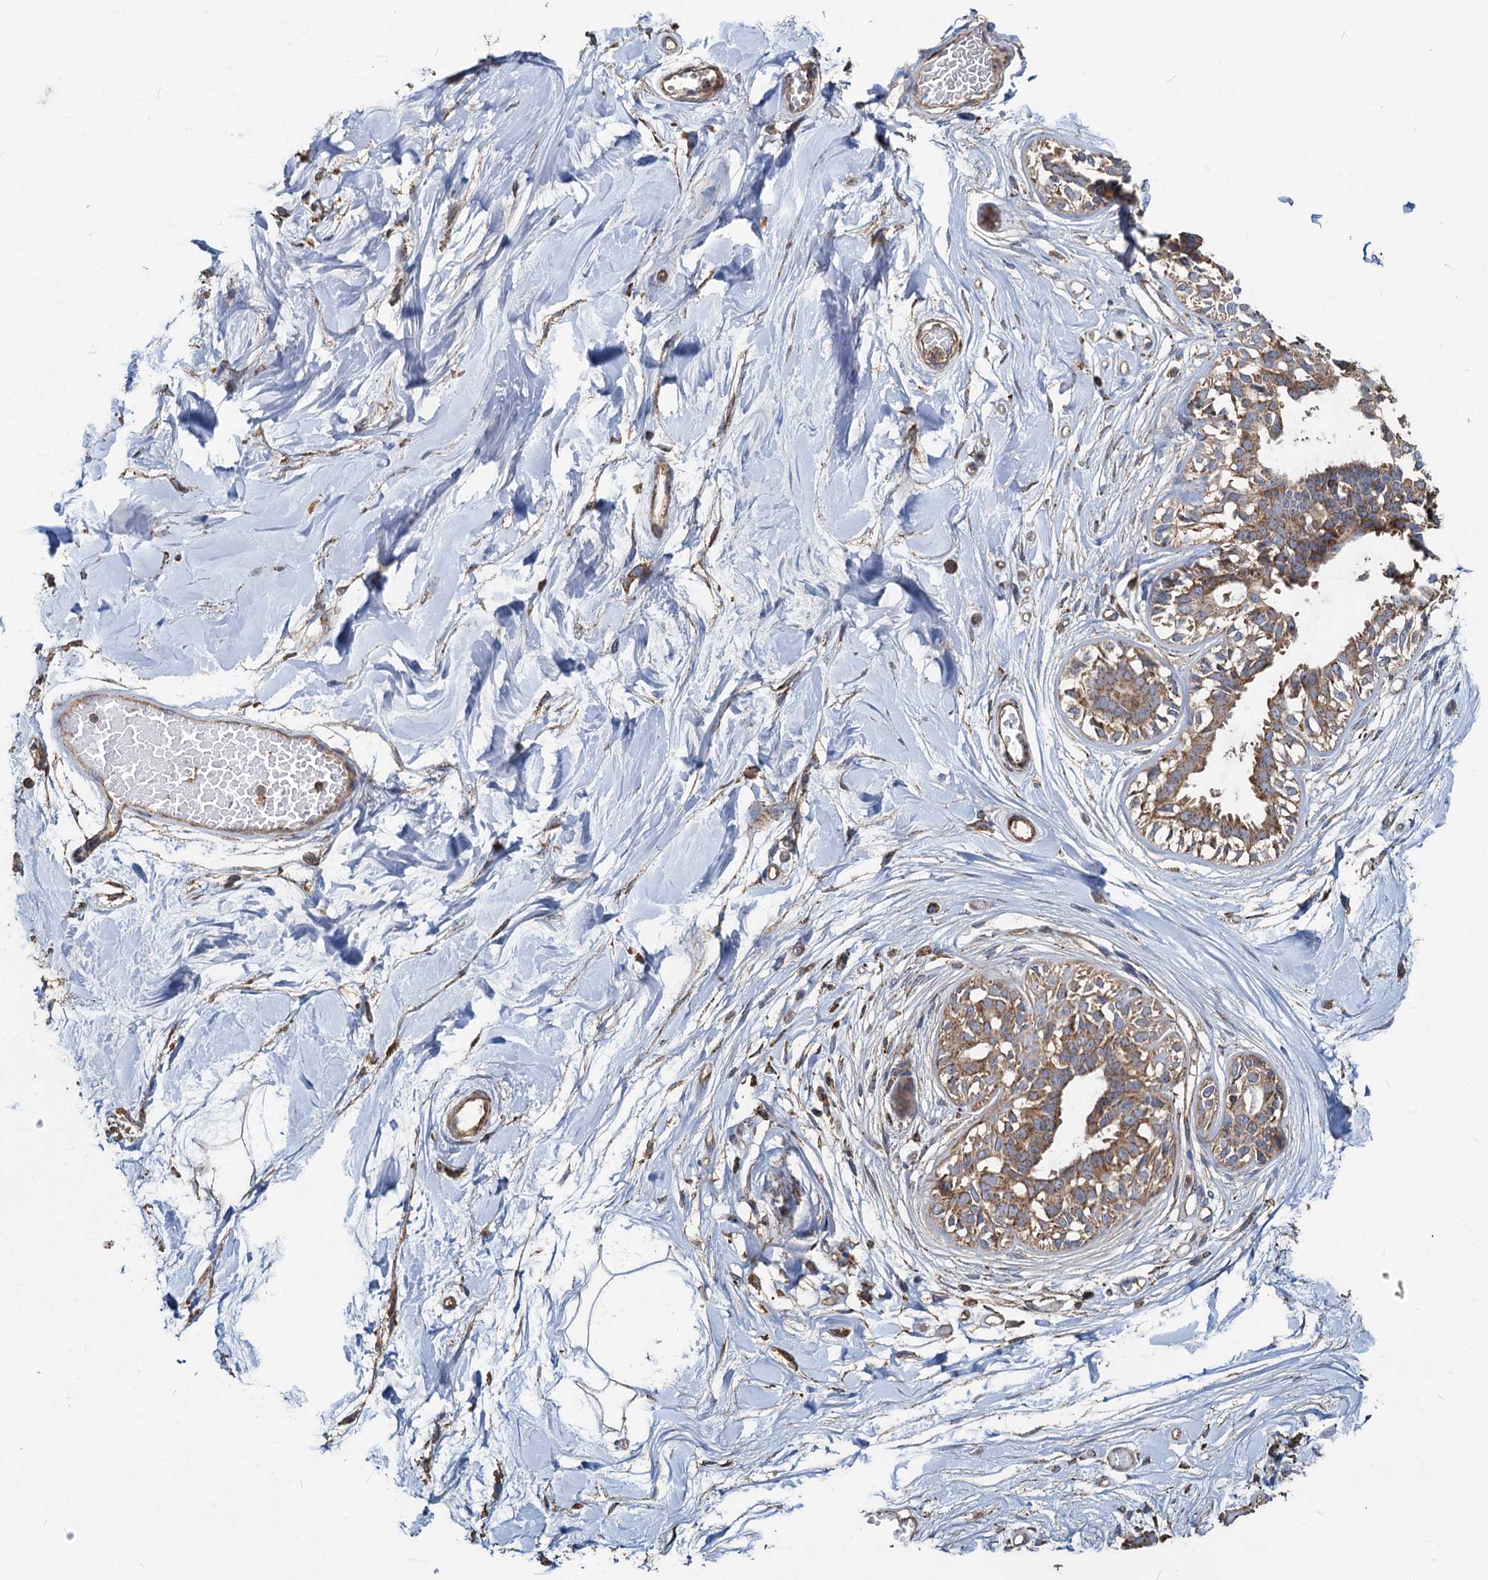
{"staining": {"intensity": "weak", "quantity": ">75%", "location": "cytoplasmic/membranous"}, "tissue": "breast", "cell_type": "Adipocytes", "image_type": "normal", "snomed": [{"axis": "morphology", "description": "Normal tissue, NOS"}, {"axis": "topography", "description": "Breast"}], "caption": "Human breast stained for a protein (brown) exhibits weak cytoplasmic/membranous positive staining in approximately >75% of adipocytes.", "gene": "SDS", "patient": {"sex": "female", "age": 45}}